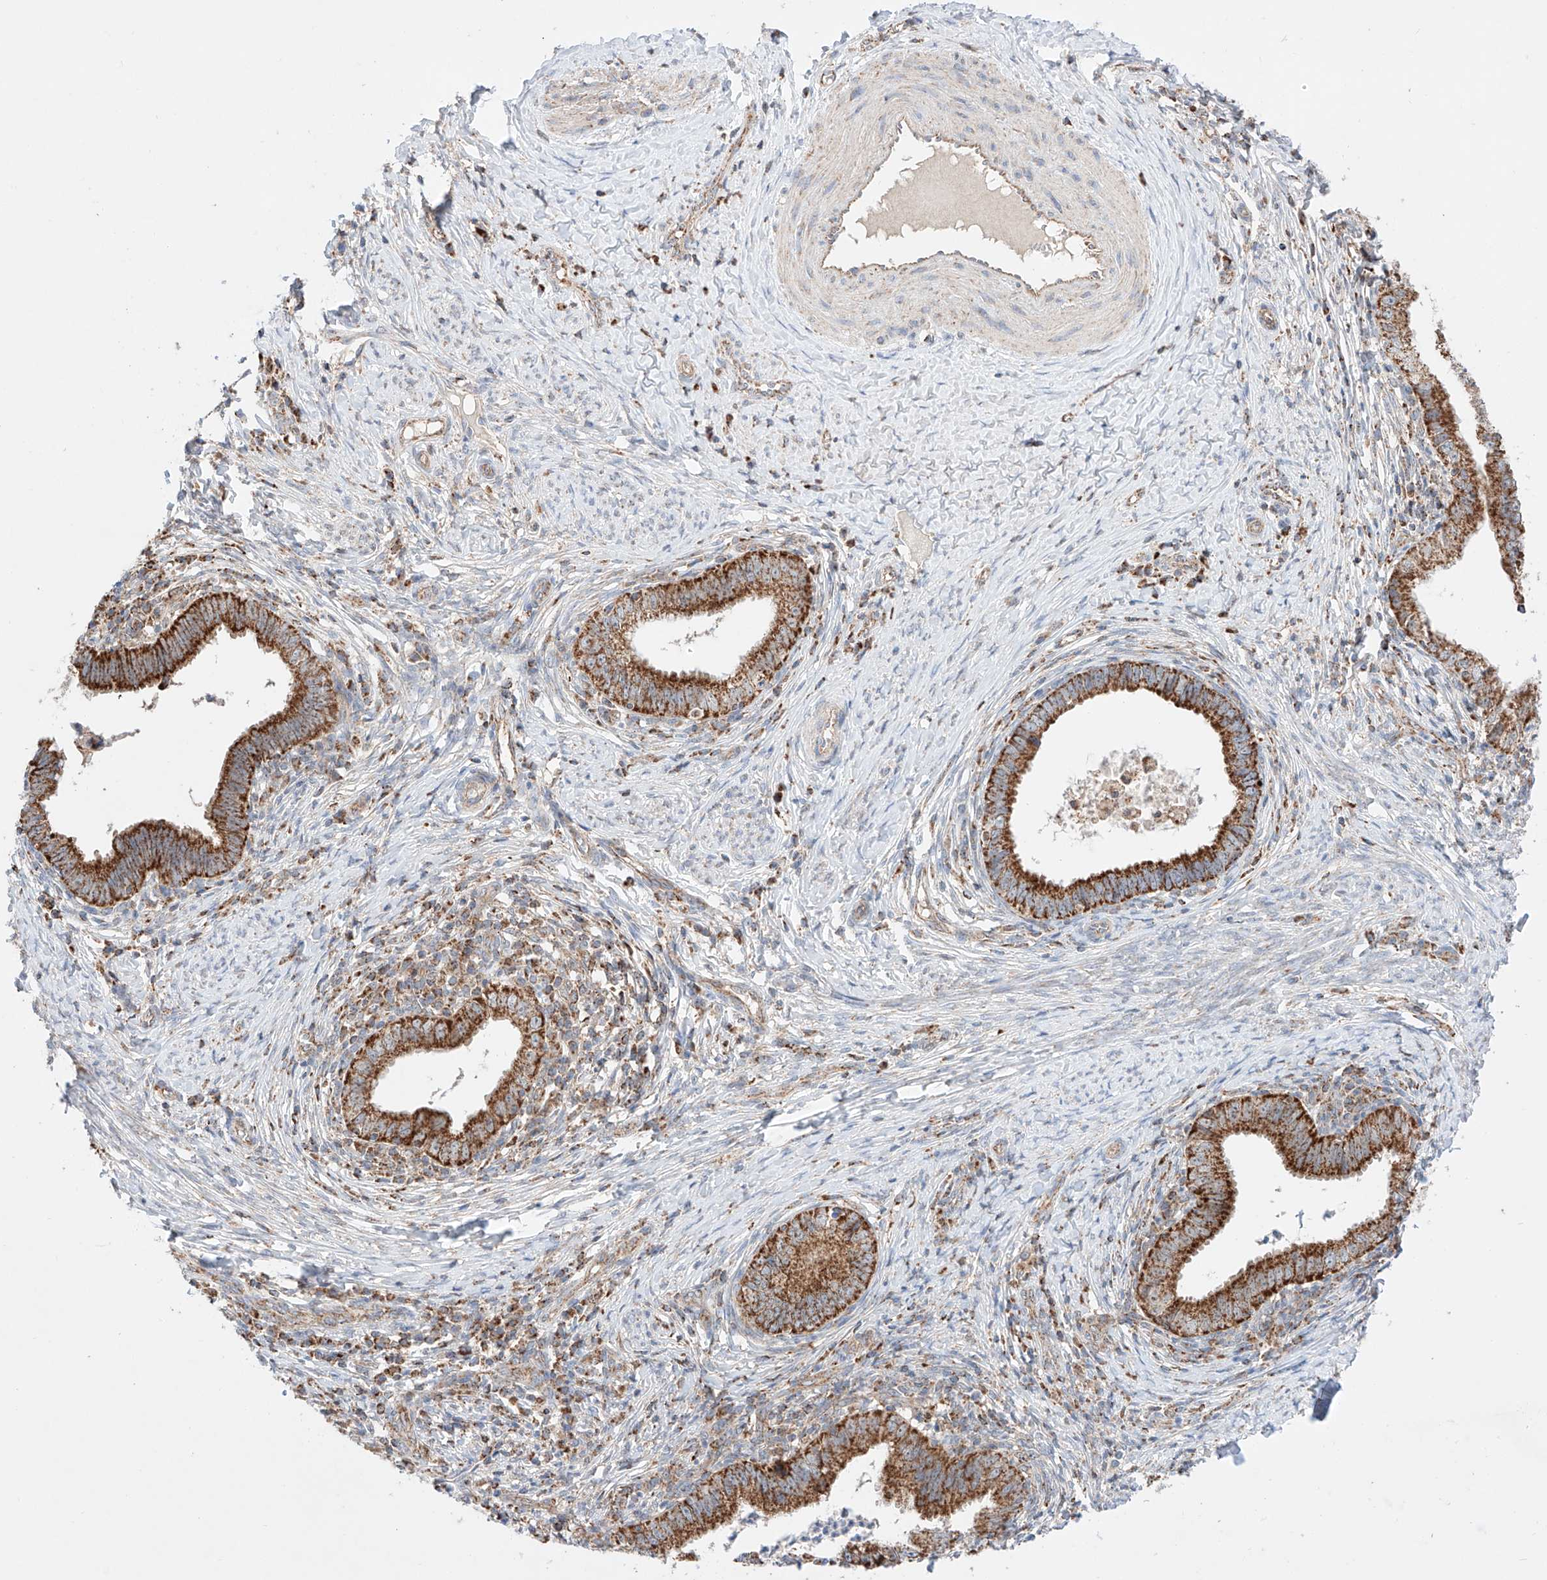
{"staining": {"intensity": "strong", "quantity": ">75%", "location": "cytoplasmic/membranous"}, "tissue": "cervical cancer", "cell_type": "Tumor cells", "image_type": "cancer", "snomed": [{"axis": "morphology", "description": "Adenocarcinoma, NOS"}, {"axis": "topography", "description": "Cervix"}], "caption": "Human cervical cancer (adenocarcinoma) stained with a brown dye displays strong cytoplasmic/membranous positive positivity in about >75% of tumor cells.", "gene": "KTI12", "patient": {"sex": "female", "age": 36}}